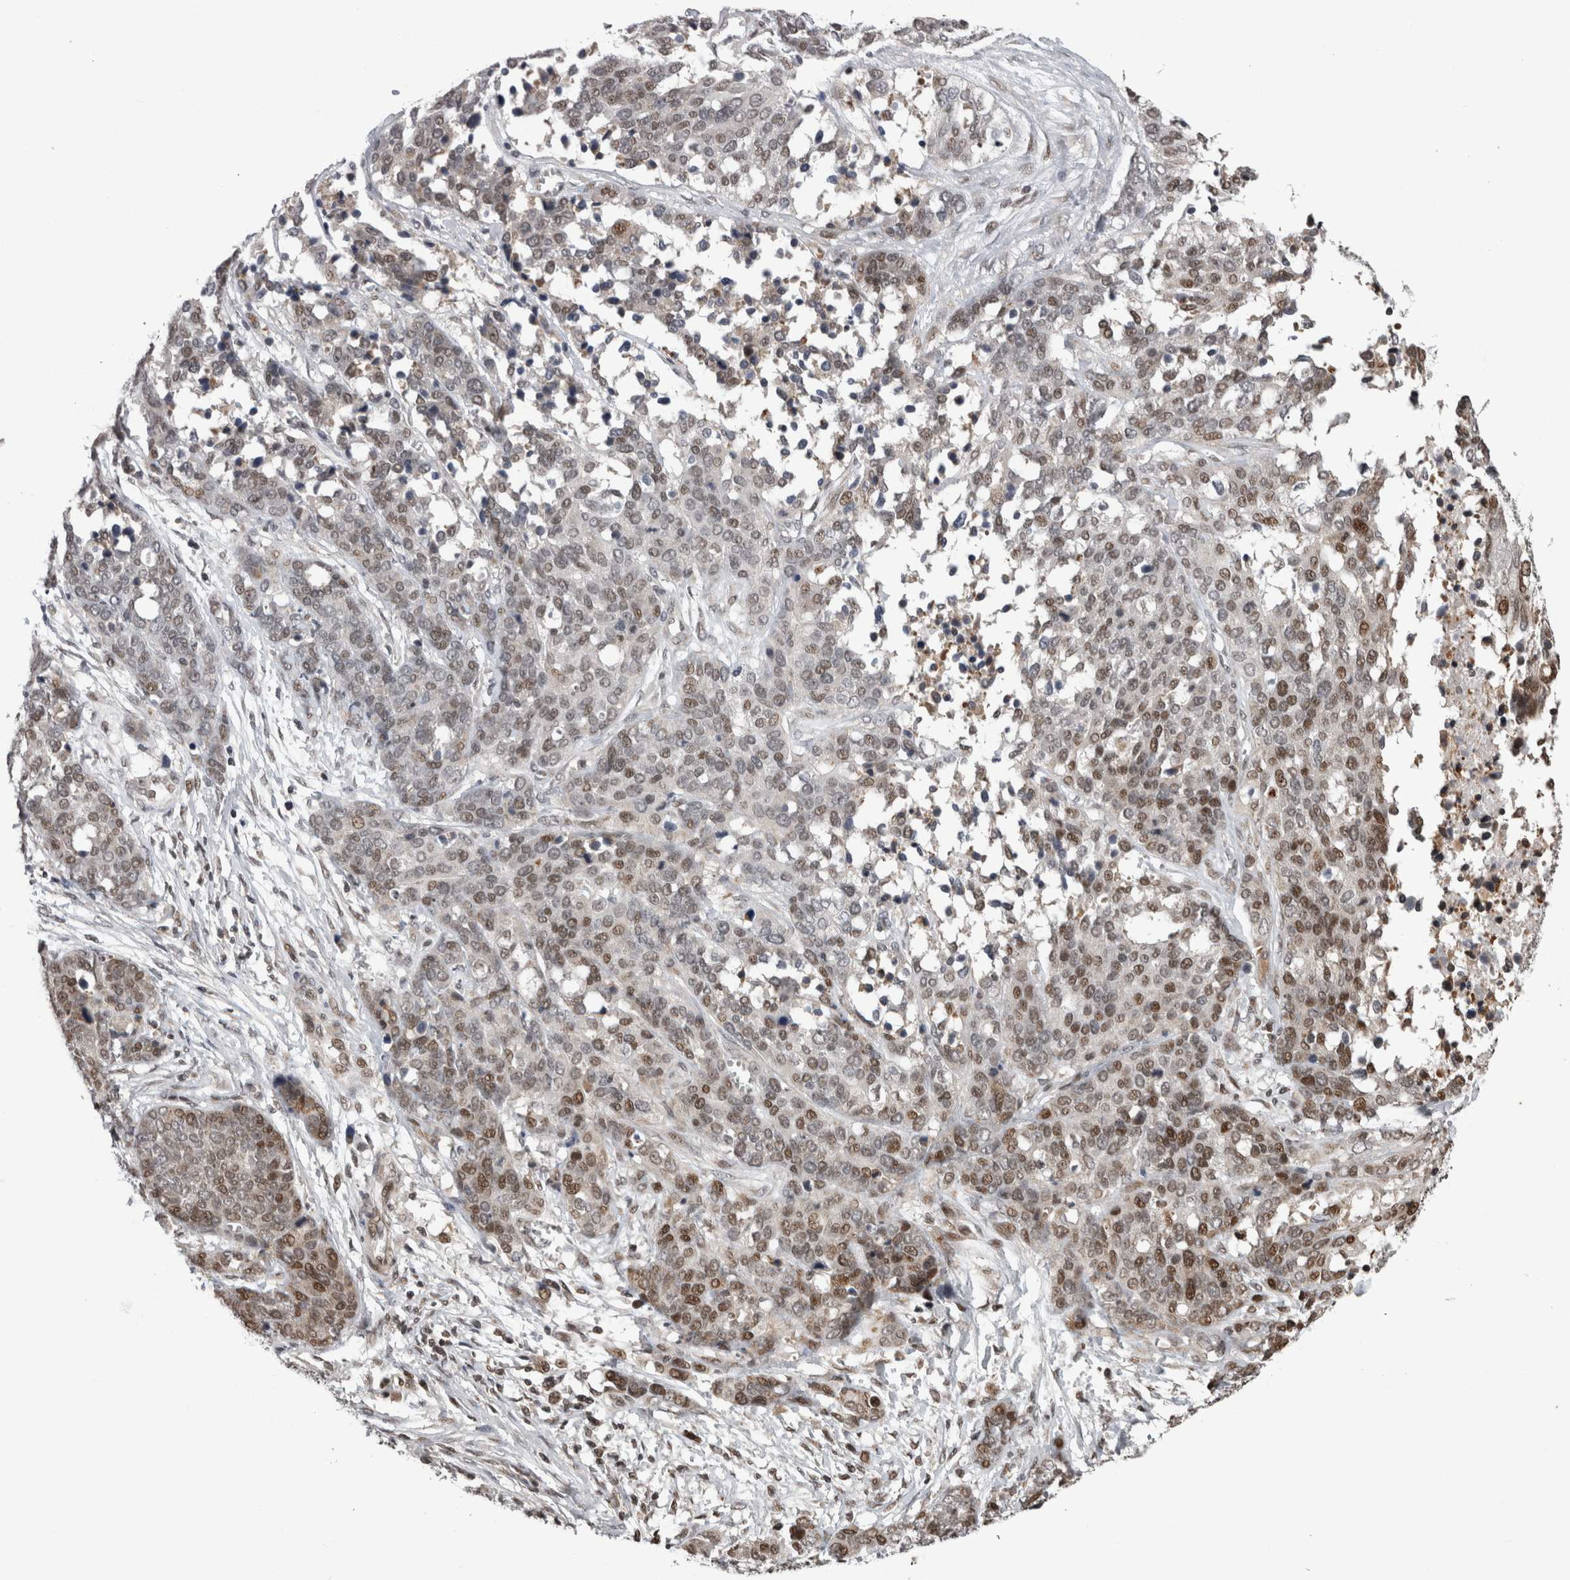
{"staining": {"intensity": "moderate", "quantity": "<25%", "location": "nuclear"}, "tissue": "ovarian cancer", "cell_type": "Tumor cells", "image_type": "cancer", "snomed": [{"axis": "morphology", "description": "Cystadenocarcinoma, serous, NOS"}, {"axis": "topography", "description": "Ovary"}], "caption": "Immunohistochemistry micrograph of neoplastic tissue: human ovarian cancer stained using immunohistochemistry (IHC) exhibits low levels of moderate protein expression localized specifically in the nuclear of tumor cells, appearing as a nuclear brown color.", "gene": "ZBTB11", "patient": {"sex": "female", "age": 44}}